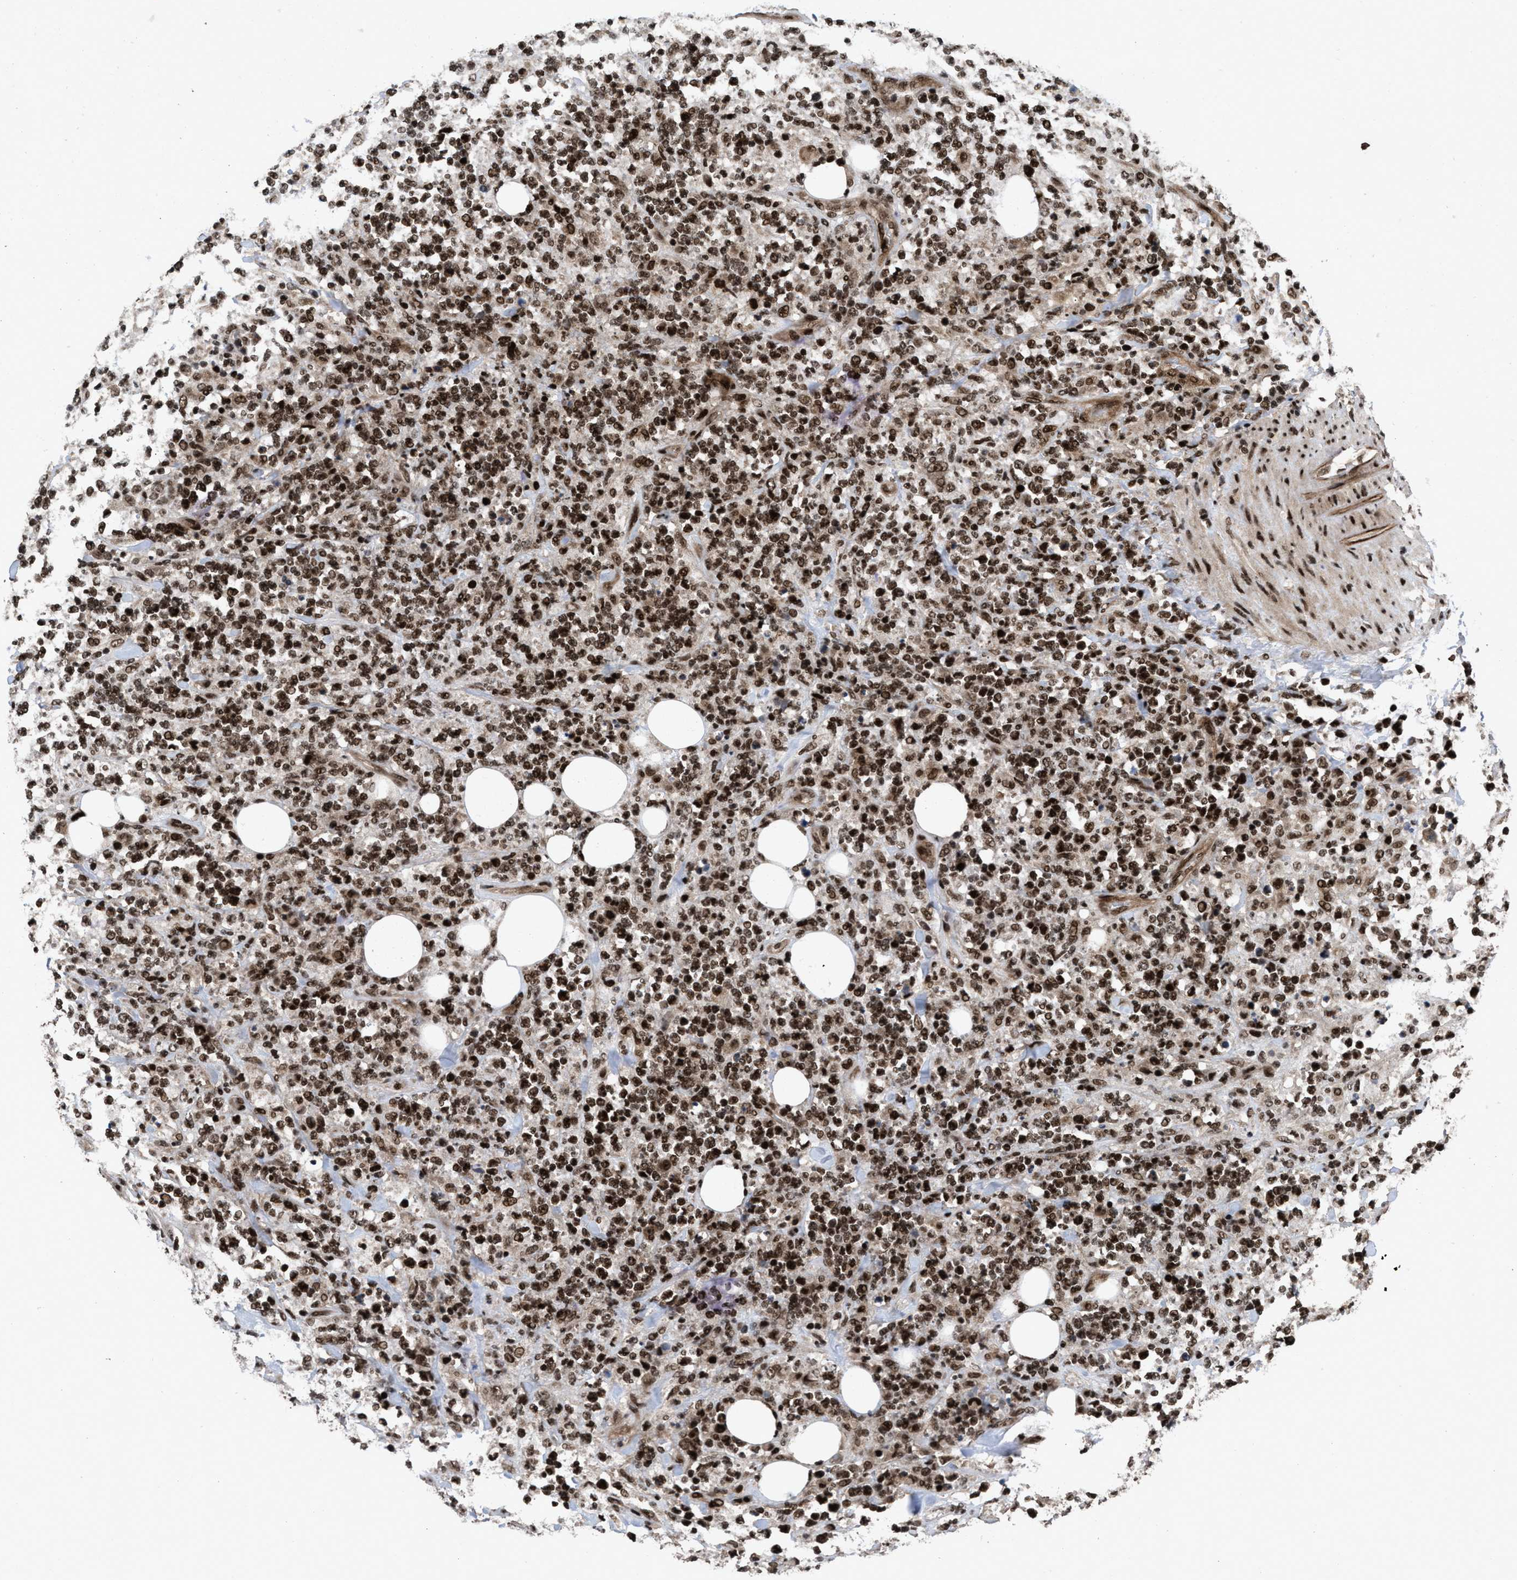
{"staining": {"intensity": "moderate", "quantity": ">75%", "location": "nuclear"}, "tissue": "lymphoma", "cell_type": "Tumor cells", "image_type": "cancer", "snomed": [{"axis": "morphology", "description": "Malignant lymphoma, non-Hodgkin's type, High grade"}, {"axis": "topography", "description": "Soft tissue"}], "caption": "Immunohistochemistry (DAB) staining of human high-grade malignant lymphoma, non-Hodgkin's type shows moderate nuclear protein expression in approximately >75% of tumor cells.", "gene": "WIZ", "patient": {"sex": "male", "age": 18}}